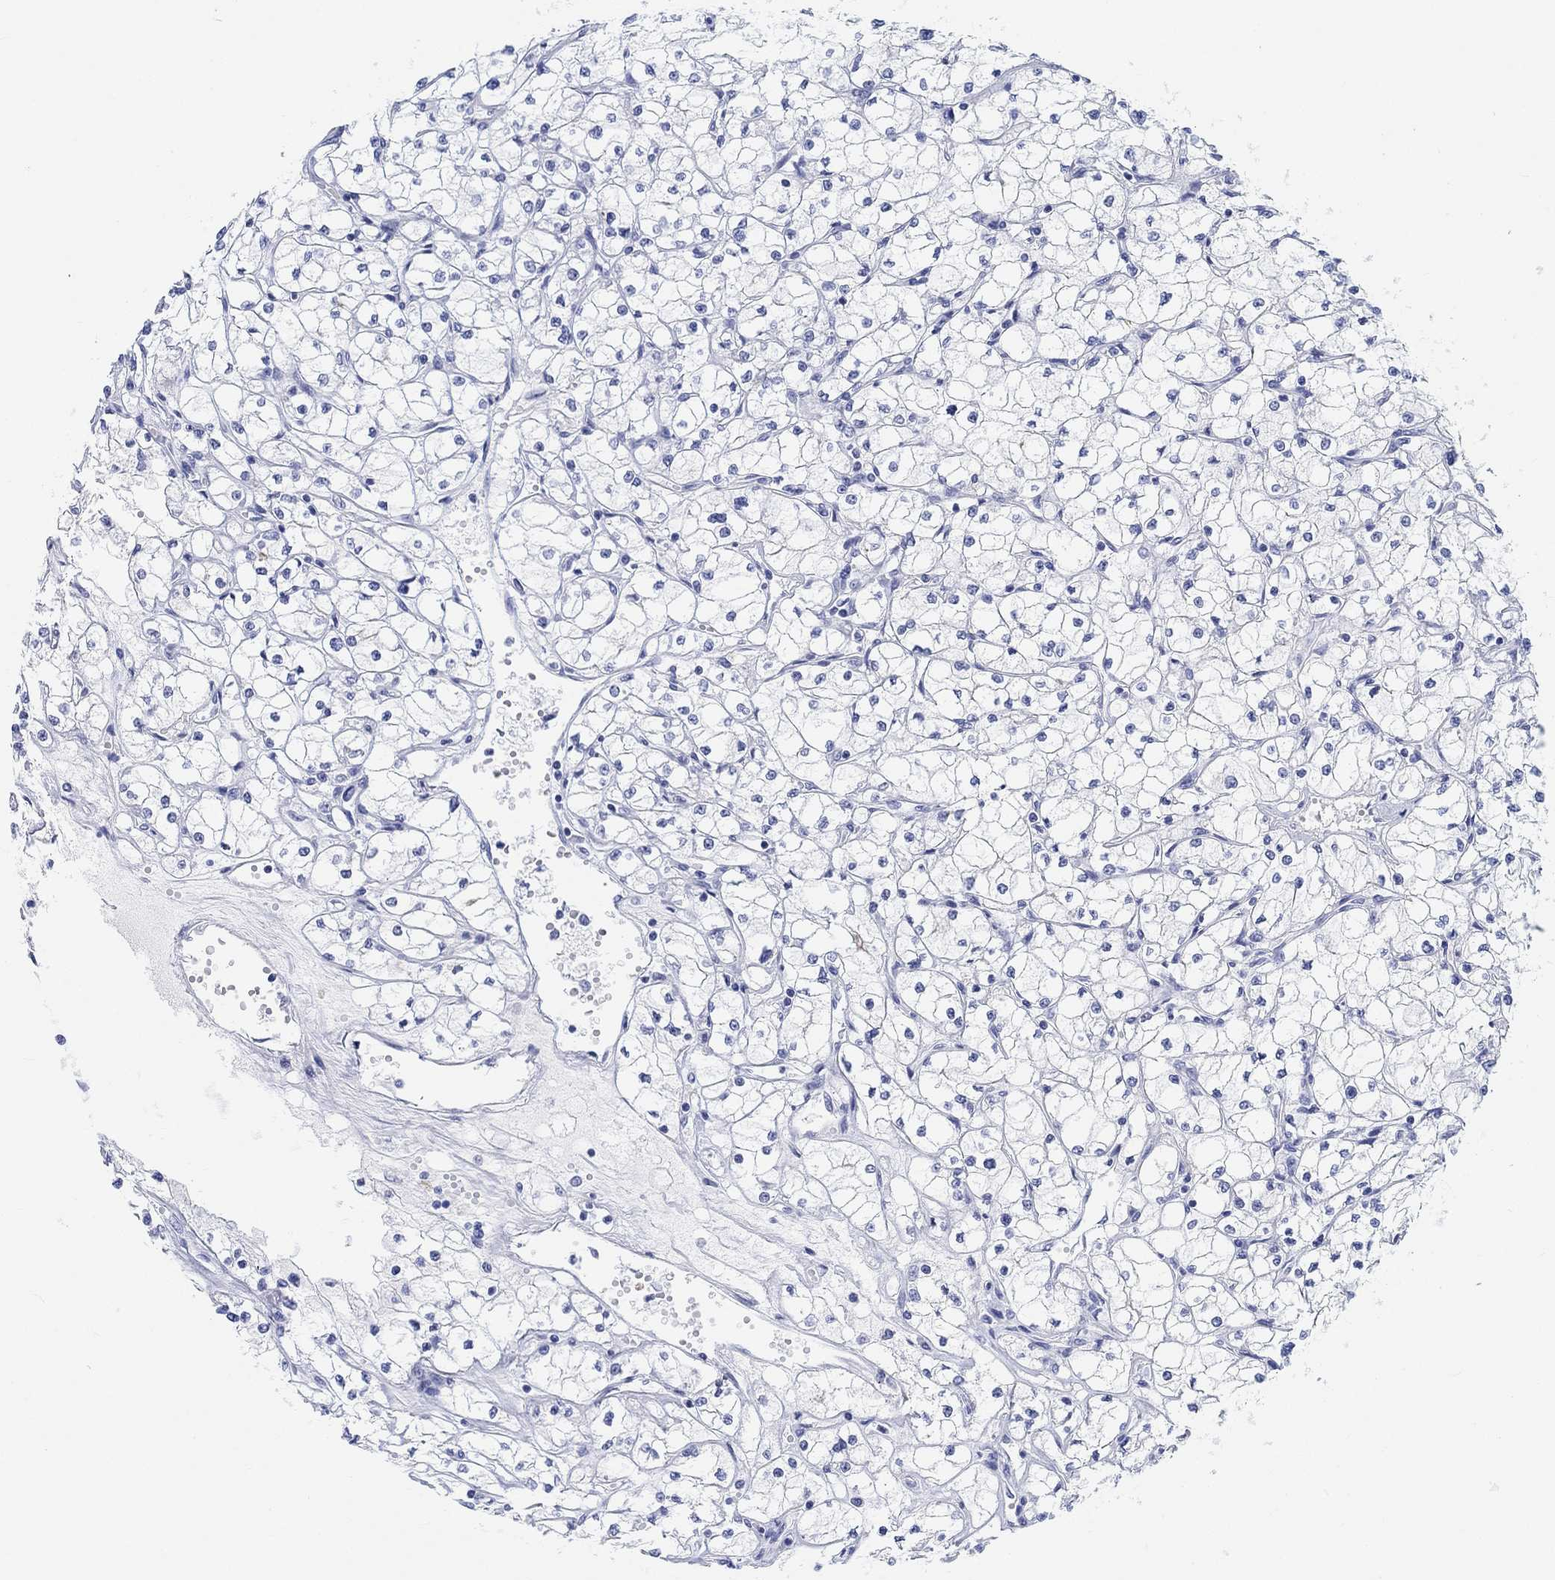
{"staining": {"intensity": "negative", "quantity": "none", "location": "none"}, "tissue": "renal cancer", "cell_type": "Tumor cells", "image_type": "cancer", "snomed": [{"axis": "morphology", "description": "Adenocarcinoma, NOS"}, {"axis": "topography", "description": "Kidney"}], "caption": "A histopathology image of human renal cancer is negative for staining in tumor cells.", "gene": "XIRP2", "patient": {"sex": "male", "age": 67}}